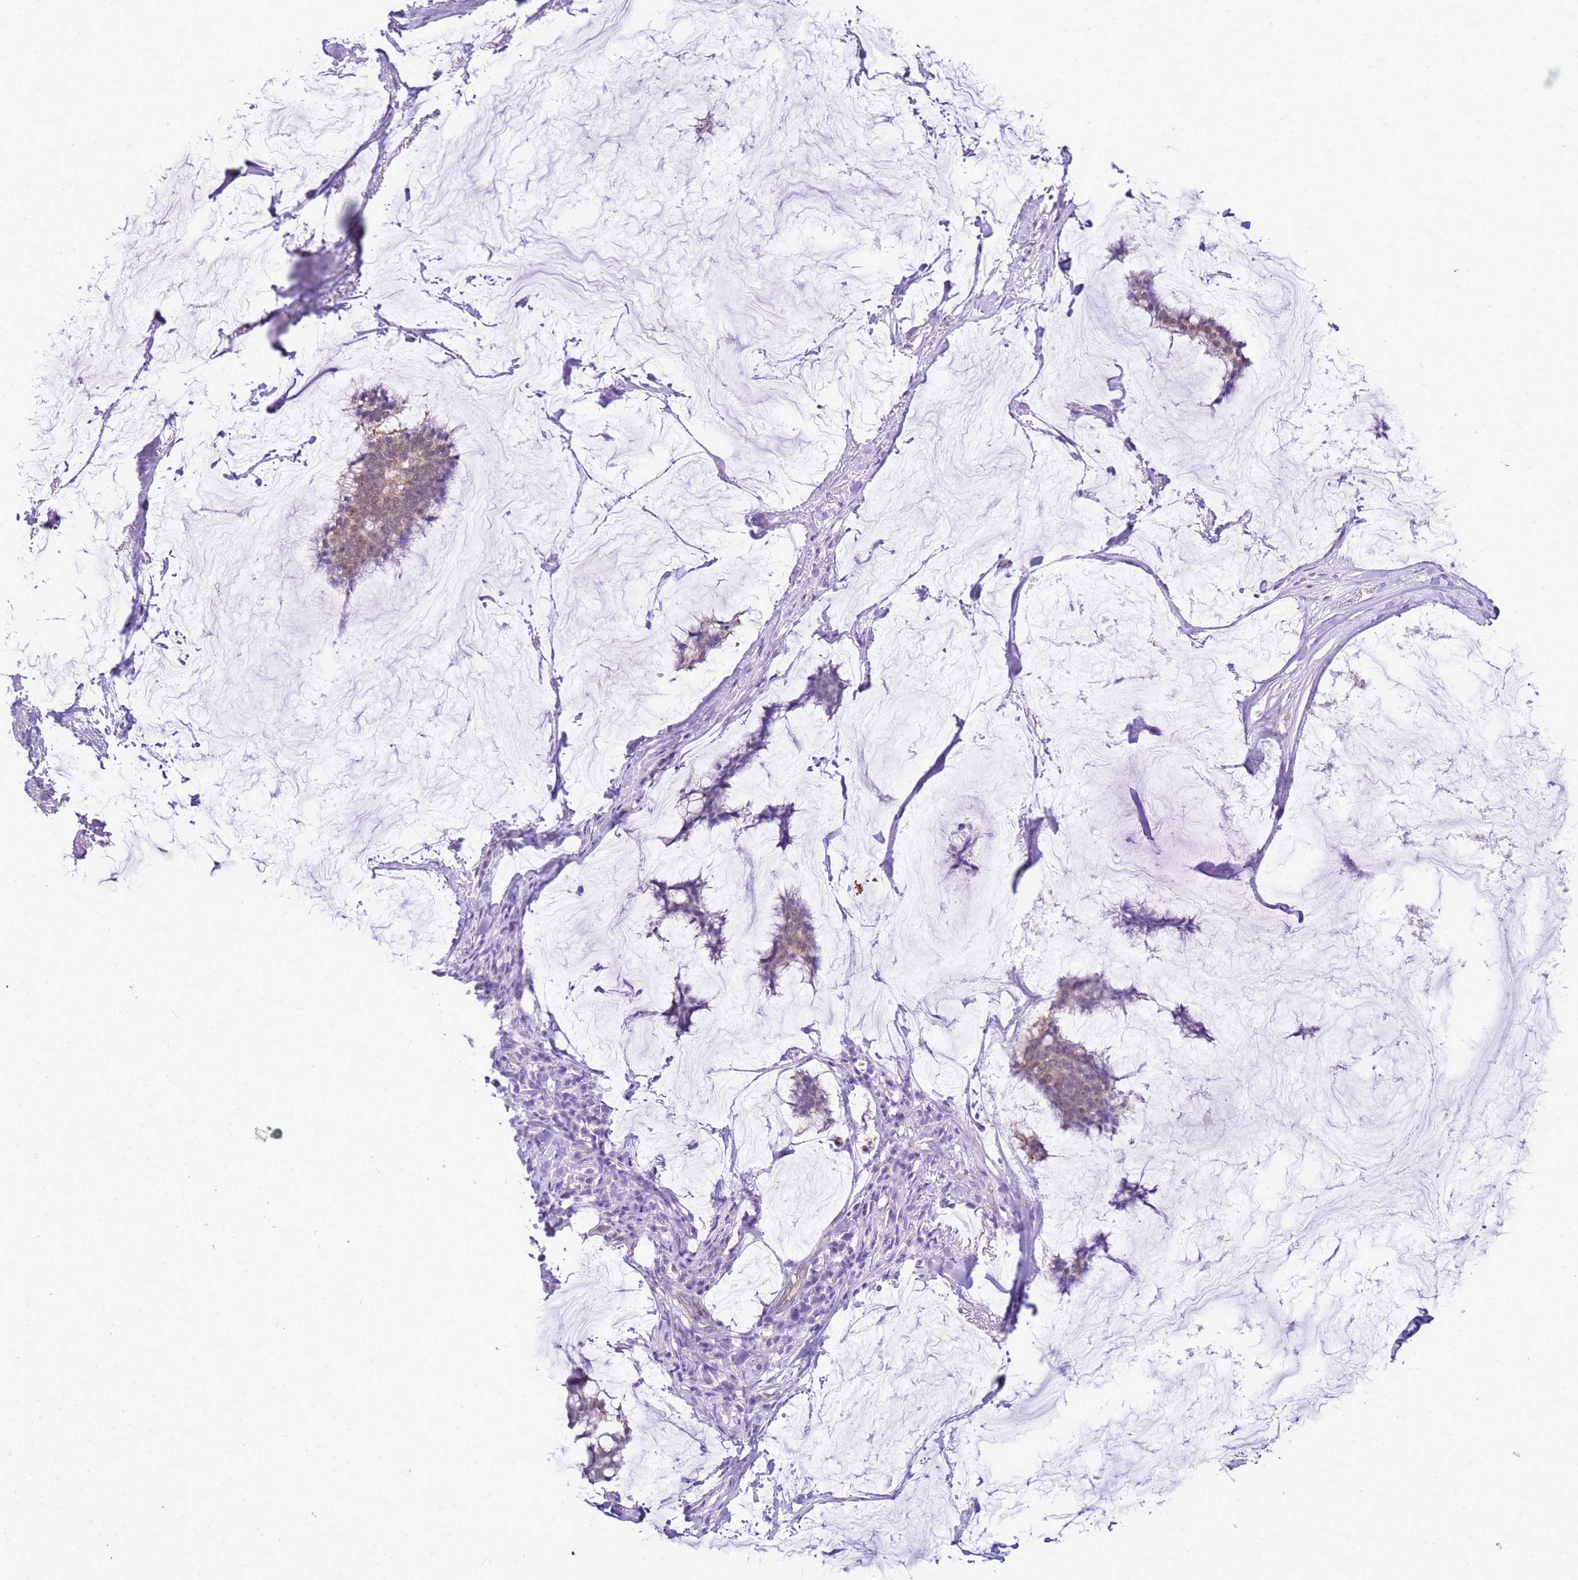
{"staining": {"intensity": "weak", "quantity": ">75%", "location": "cytoplasmic/membranous"}, "tissue": "breast cancer", "cell_type": "Tumor cells", "image_type": "cancer", "snomed": [{"axis": "morphology", "description": "Duct carcinoma"}, {"axis": "topography", "description": "Breast"}], "caption": "Breast invasive ductal carcinoma stained for a protein (brown) demonstrates weak cytoplasmic/membranous positive staining in approximately >75% of tumor cells.", "gene": "HSPB1", "patient": {"sex": "female", "age": 93}}